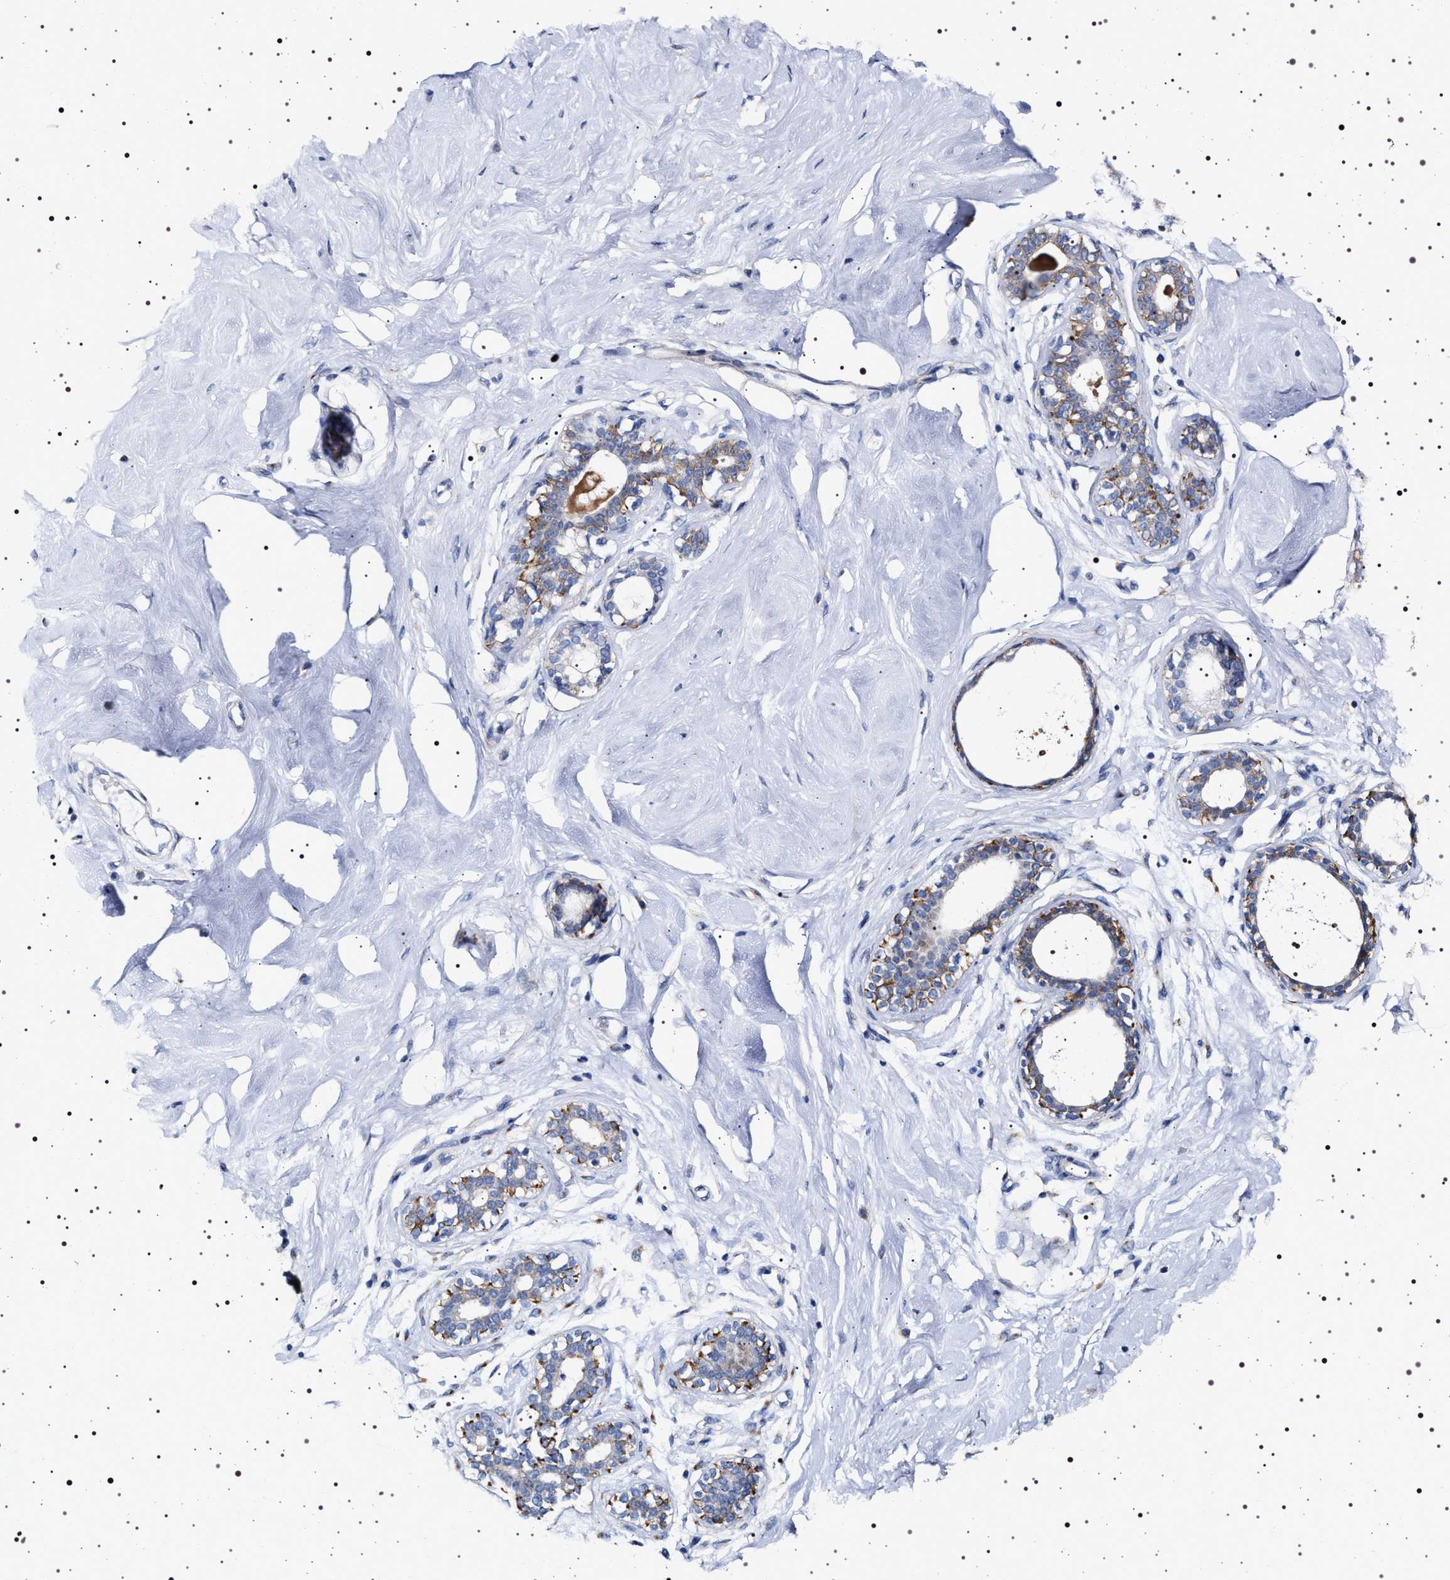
{"staining": {"intensity": "negative", "quantity": "none", "location": "none"}, "tissue": "breast", "cell_type": "Adipocytes", "image_type": "normal", "snomed": [{"axis": "morphology", "description": "Normal tissue, NOS"}, {"axis": "topography", "description": "Breast"}], "caption": "Immunohistochemistry (IHC) of unremarkable breast exhibits no positivity in adipocytes. (Stains: DAB (3,3'-diaminobenzidine) immunohistochemistry with hematoxylin counter stain, Microscopy: brightfield microscopy at high magnification).", "gene": "NAALADL2", "patient": {"sex": "female", "age": 23}}